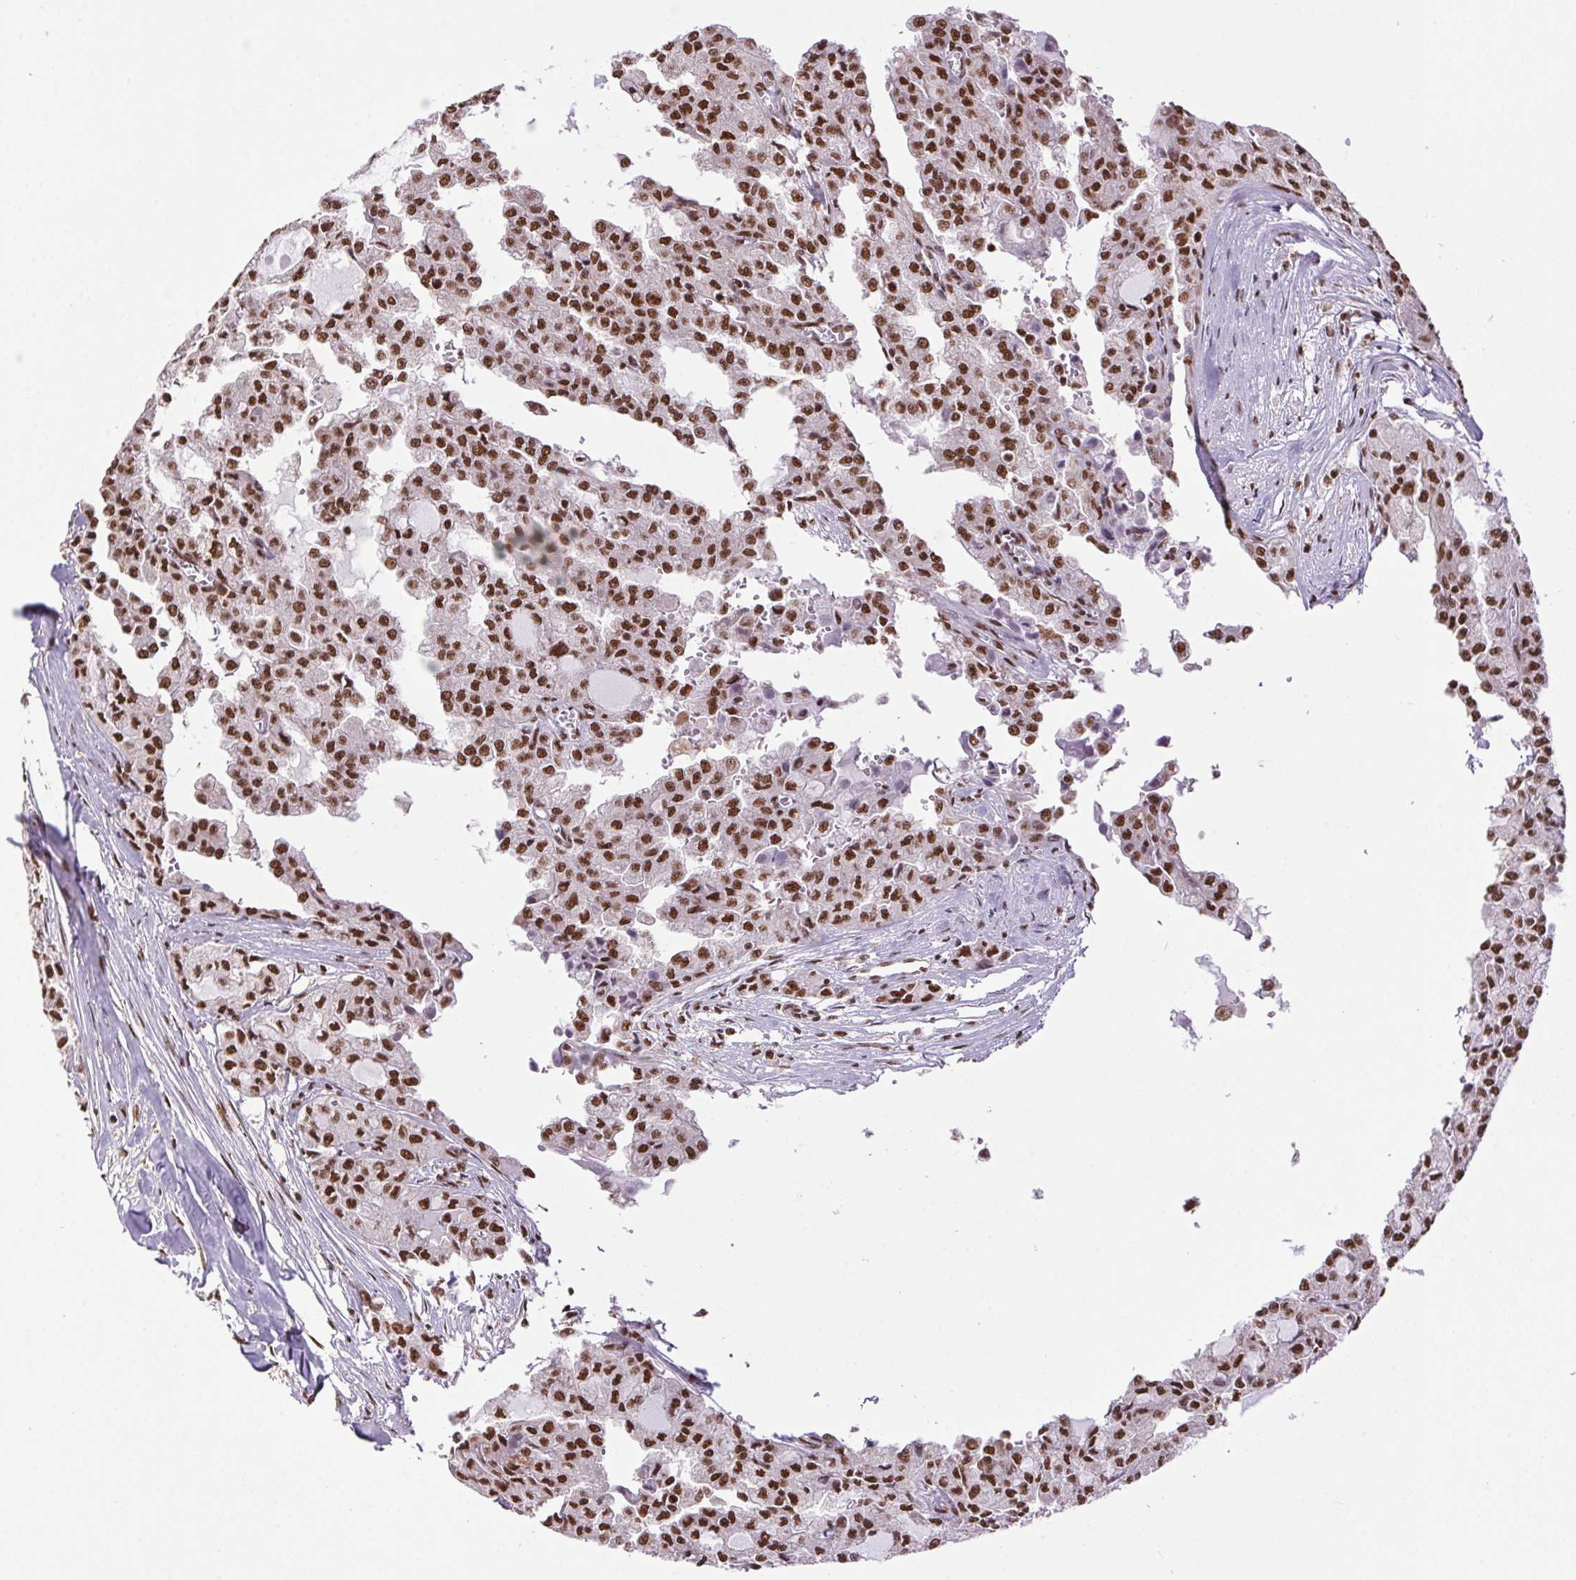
{"staining": {"intensity": "strong", "quantity": ">75%", "location": "nuclear"}, "tissue": "head and neck cancer", "cell_type": "Tumor cells", "image_type": "cancer", "snomed": [{"axis": "morphology", "description": "Adenocarcinoma, NOS"}, {"axis": "topography", "description": "Head-Neck"}], "caption": "A photomicrograph showing strong nuclear positivity in approximately >75% of tumor cells in head and neck adenocarcinoma, as visualized by brown immunohistochemical staining.", "gene": "ZNF207", "patient": {"sex": "male", "age": 64}}